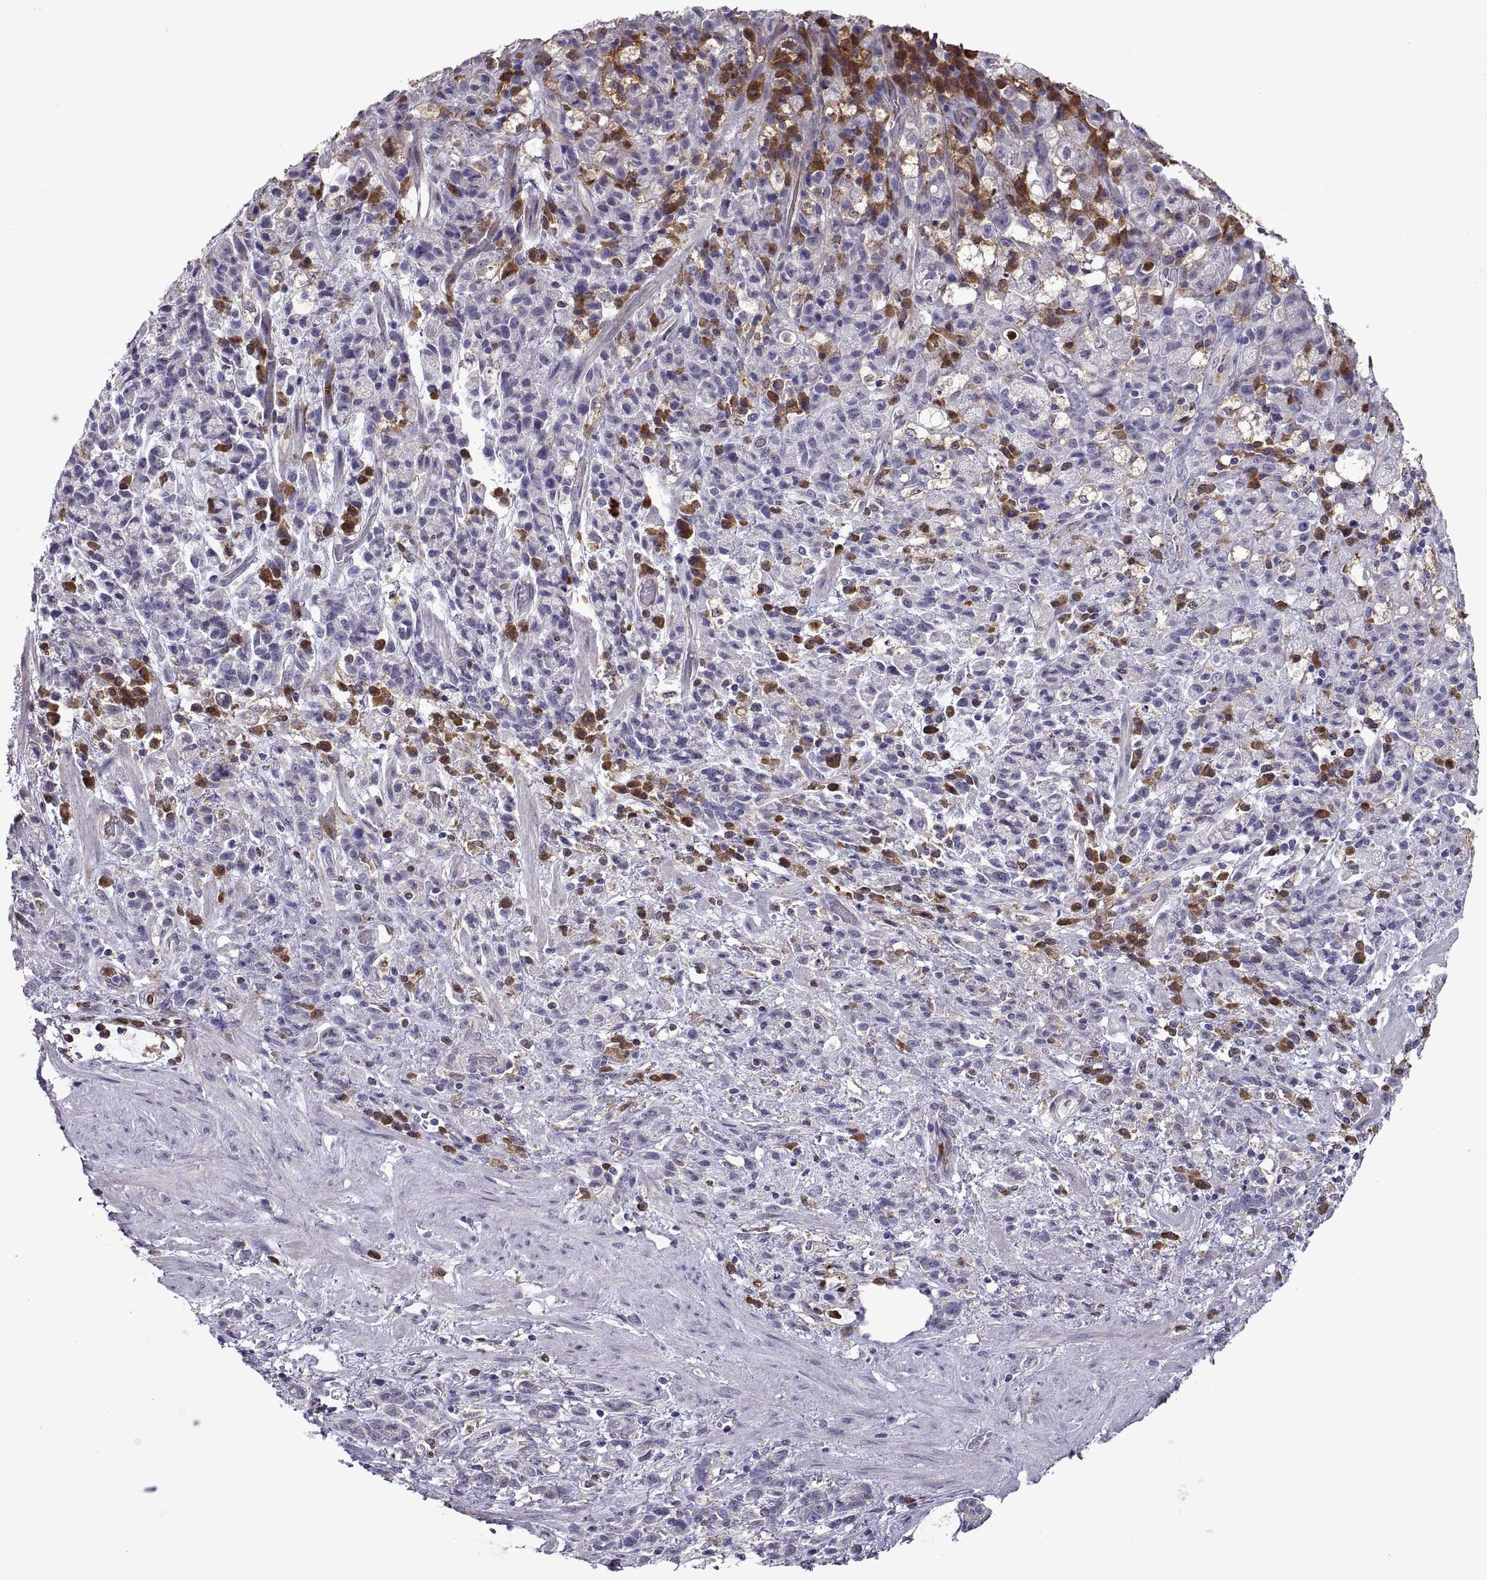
{"staining": {"intensity": "negative", "quantity": "none", "location": "none"}, "tissue": "stomach cancer", "cell_type": "Tumor cells", "image_type": "cancer", "snomed": [{"axis": "morphology", "description": "Adenocarcinoma, NOS"}, {"axis": "topography", "description": "Stomach"}], "caption": "This is an immunohistochemistry (IHC) micrograph of stomach cancer (adenocarcinoma). There is no staining in tumor cells.", "gene": "DOK3", "patient": {"sex": "female", "age": 60}}